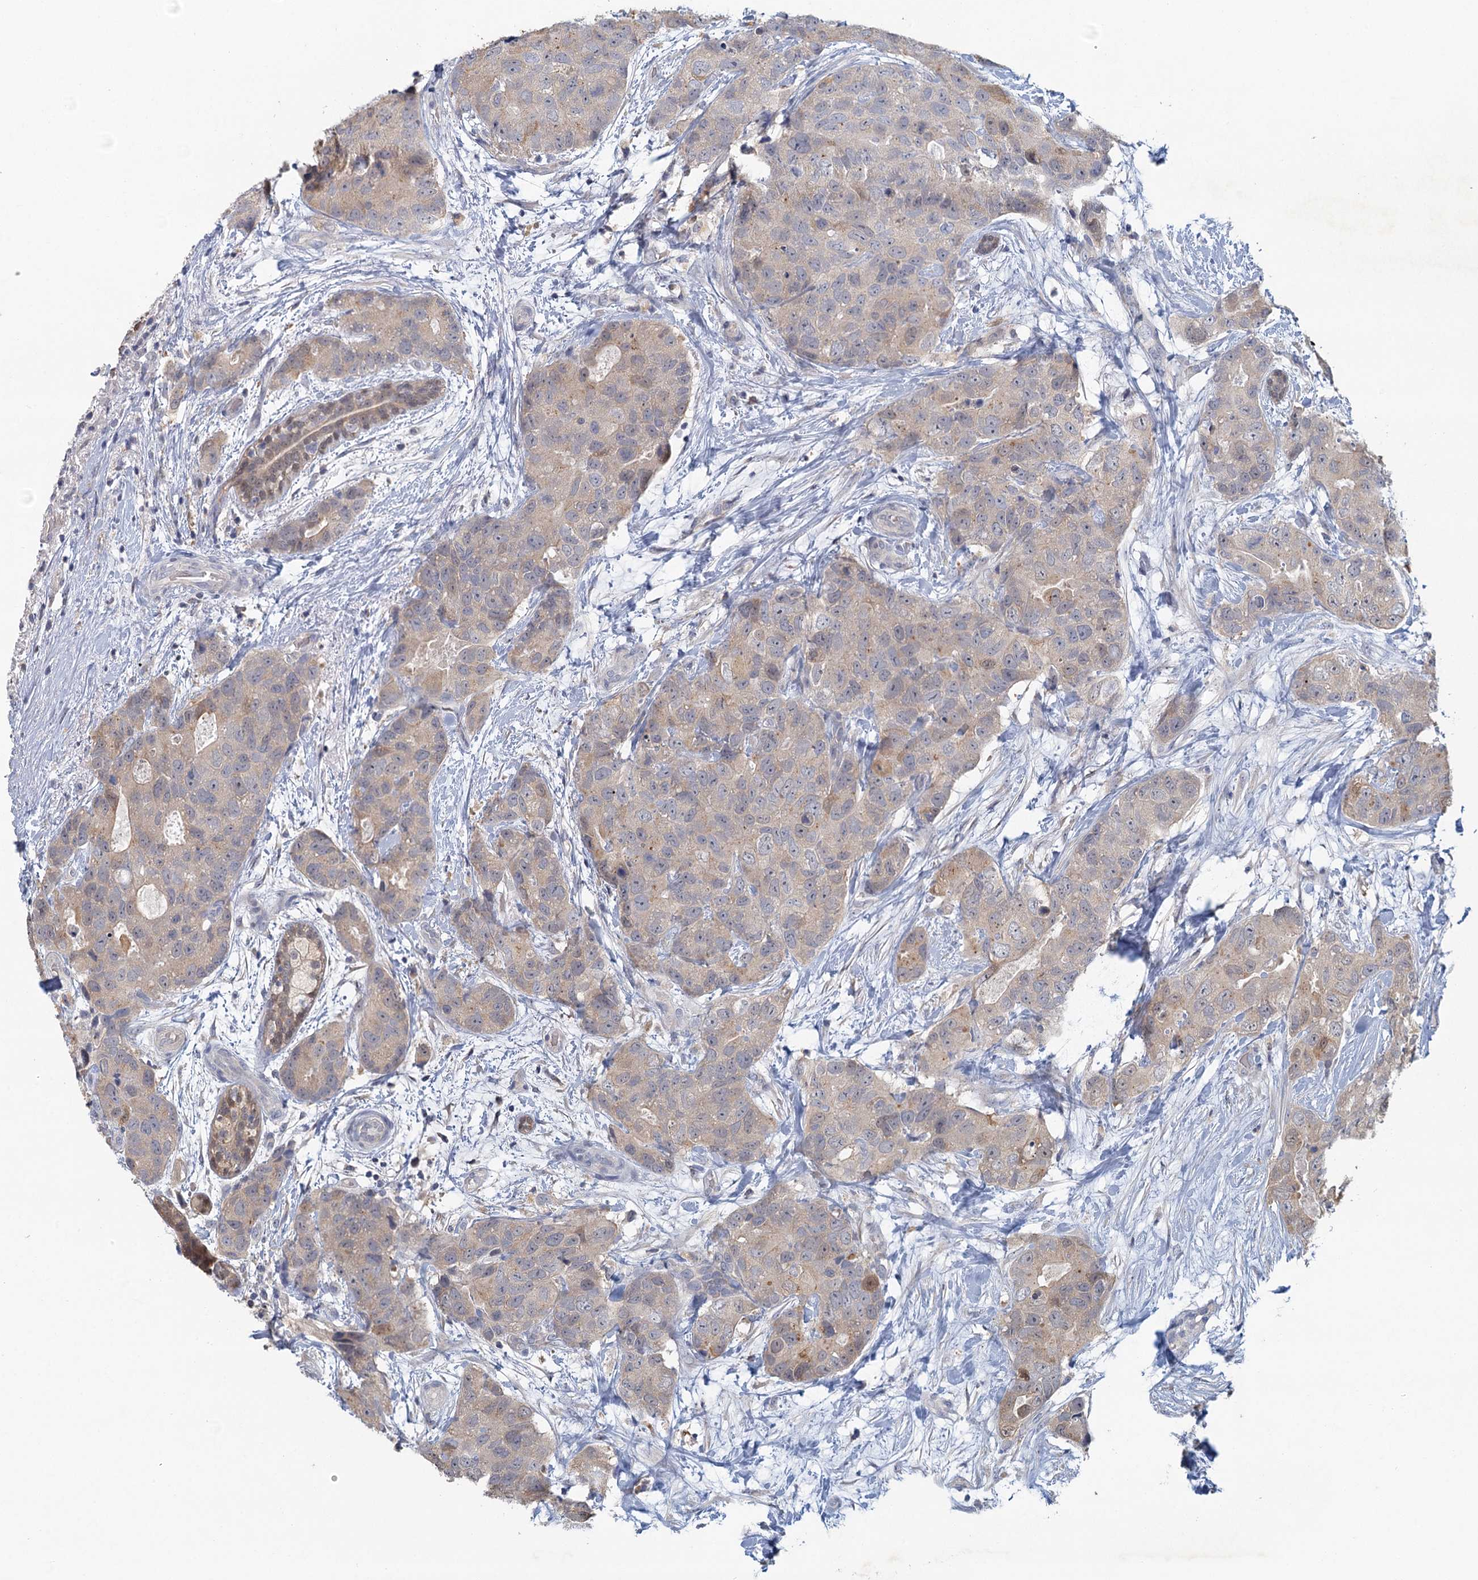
{"staining": {"intensity": "weak", "quantity": "25%-75%", "location": "cytoplasmic/membranous"}, "tissue": "breast cancer", "cell_type": "Tumor cells", "image_type": "cancer", "snomed": [{"axis": "morphology", "description": "Duct carcinoma"}, {"axis": "topography", "description": "Breast"}], "caption": "Protein staining displays weak cytoplasmic/membranous staining in about 25%-75% of tumor cells in breast cancer.", "gene": "MYO7B", "patient": {"sex": "female", "age": 62}}